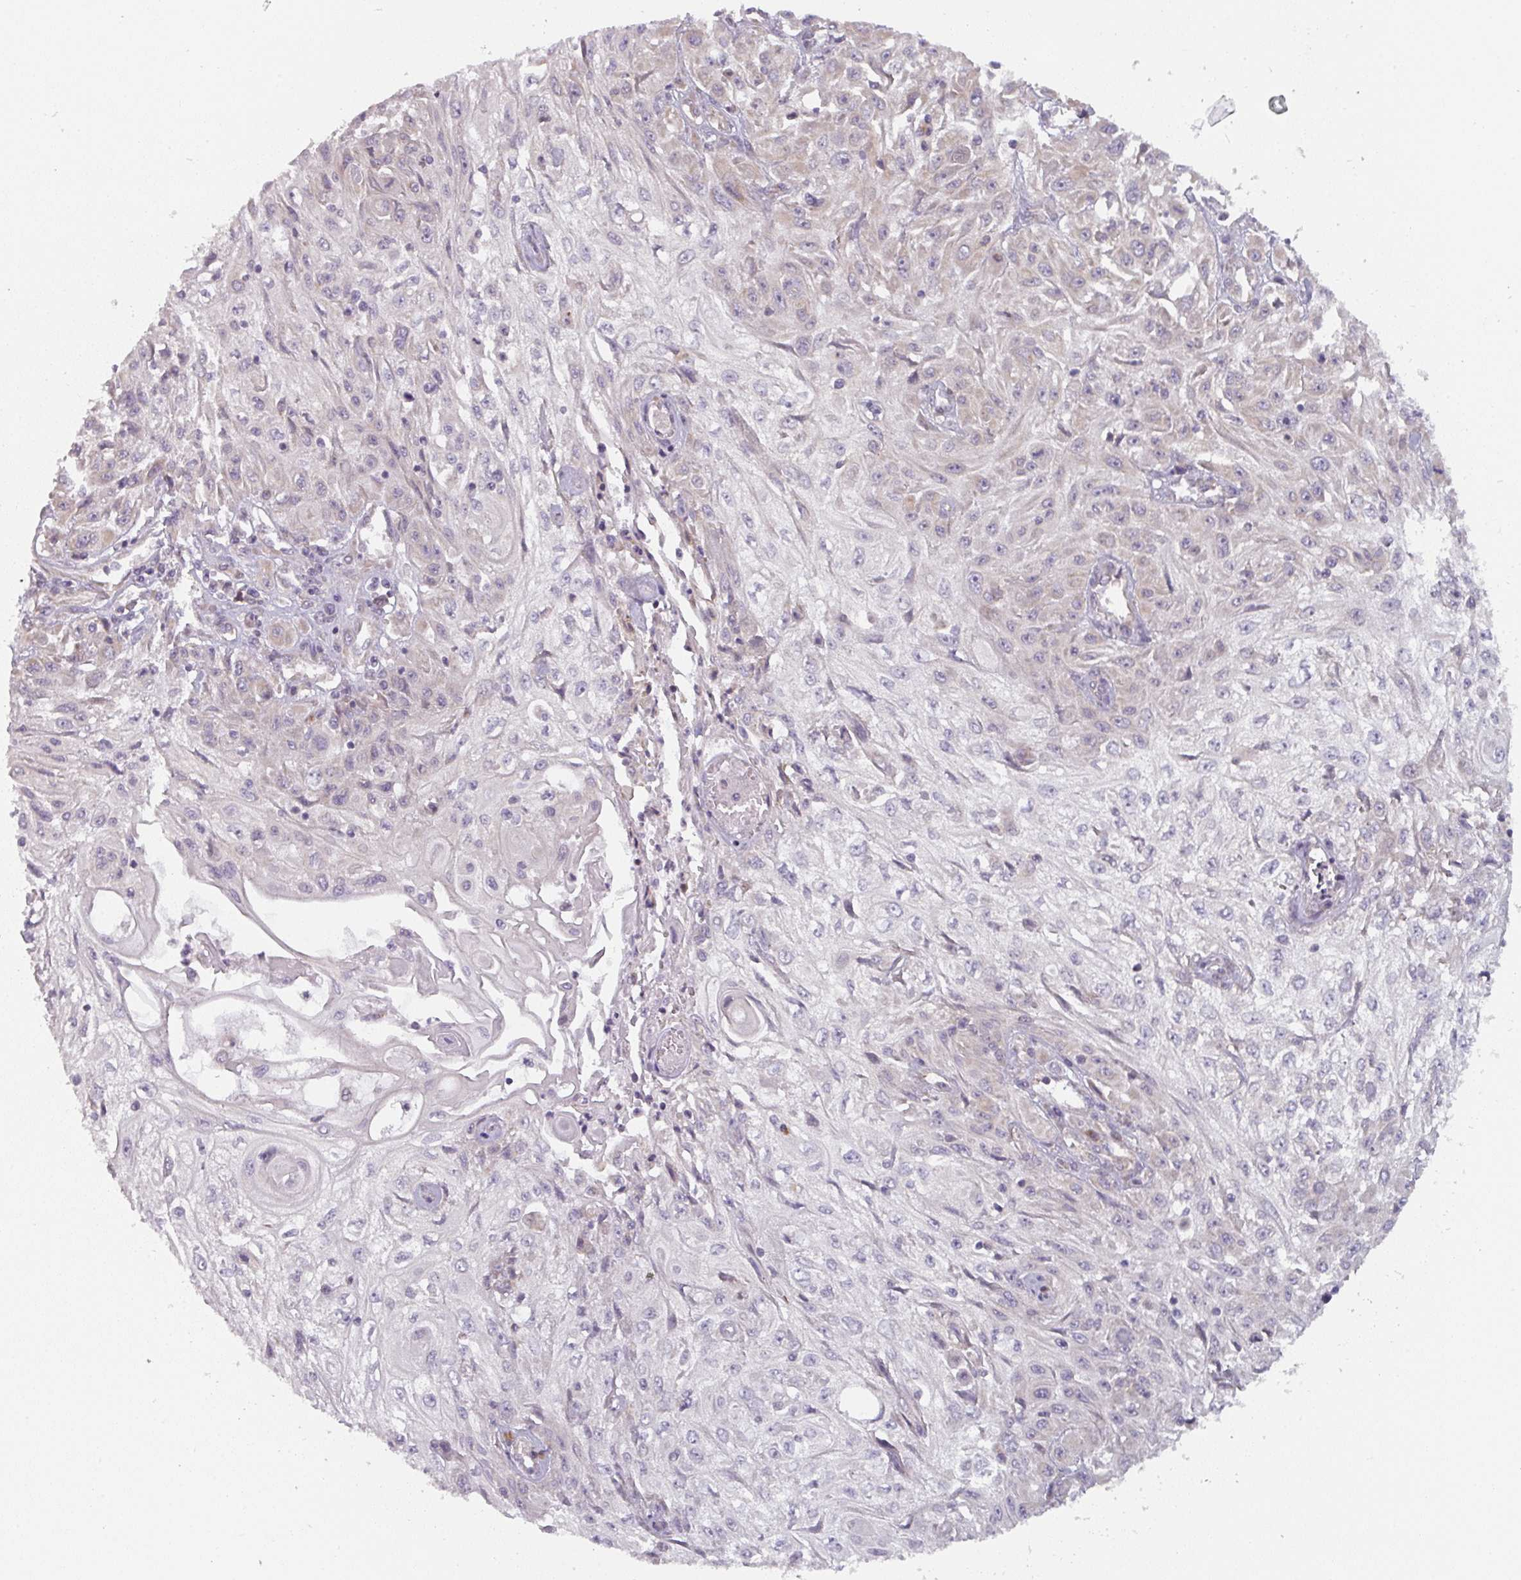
{"staining": {"intensity": "negative", "quantity": "none", "location": "none"}, "tissue": "skin cancer", "cell_type": "Tumor cells", "image_type": "cancer", "snomed": [{"axis": "morphology", "description": "Squamous cell carcinoma, NOS"}, {"axis": "morphology", "description": "Squamous cell carcinoma, metastatic, NOS"}, {"axis": "topography", "description": "Skin"}, {"axis": "topography", "description": "Lymph node"}], "caption": "Micrograph shows no significant protein positivity in tumor cells of skin cancer. (Brightfield microscopy of DAB IHC at high magnification).", "gene": "TAPT1", "patient": {"sex": "male", "age": 75}}